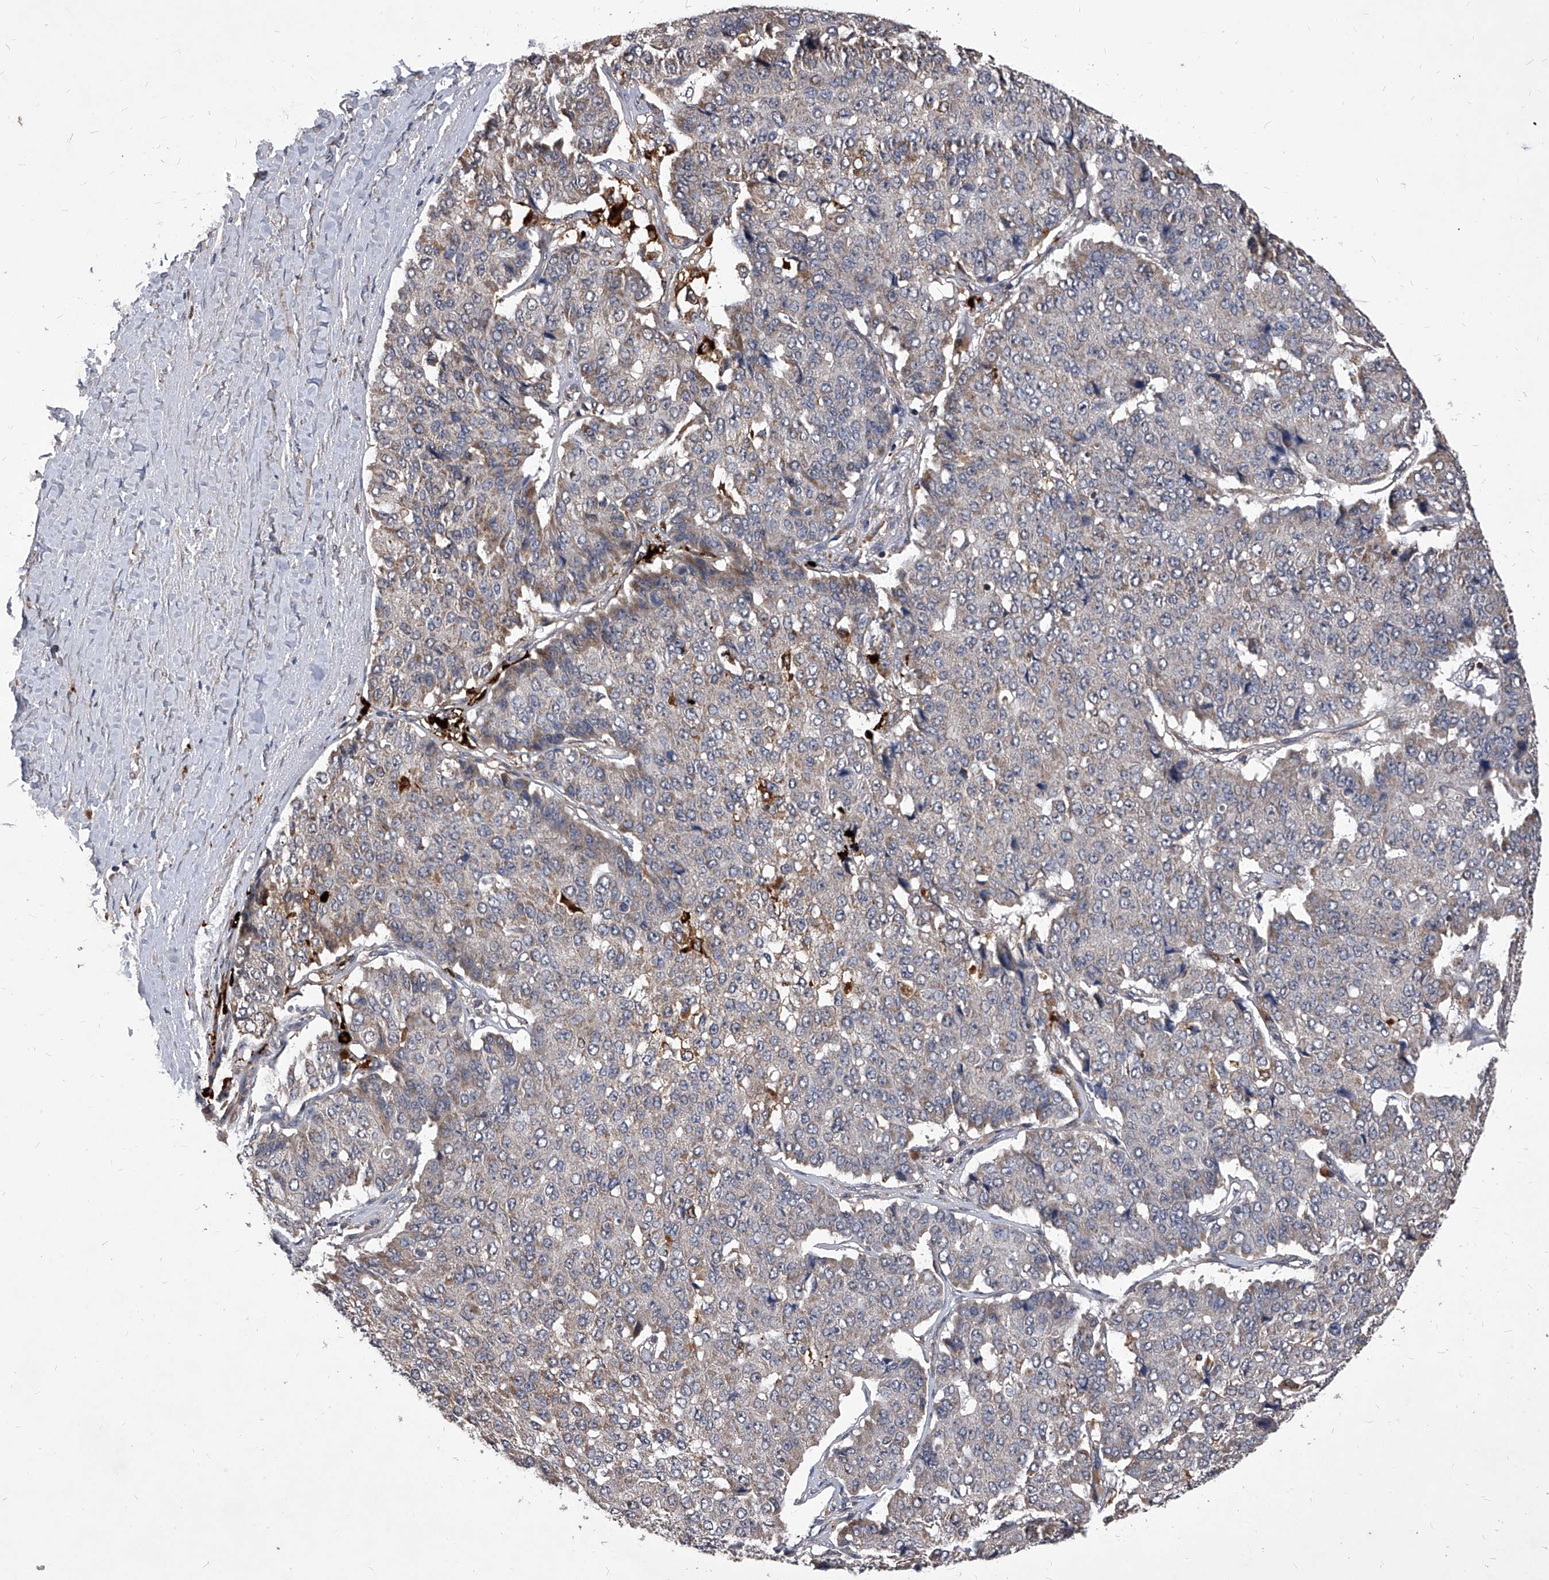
{"staining": {"intensity": "weak", "quantity": "<25%", "location": "cytoplasmic/membranous"}, "tissue": "pancreatic cancer", "cell_type": "Tumor cells", "image_type": "cancer", "snomed": [{"axis": "morphology", "description": "Adenocarcinoma, NOS"}, {"axis": "topography", "description": "Pancreas"}], "caption": "IHC histopathology image of adenocarcinoma (pancreatic) stained for a protein (brown), which displays no staining in tumor cells.", "gene": "SOBP", "patient": {"sex": "male", "age": 50}}